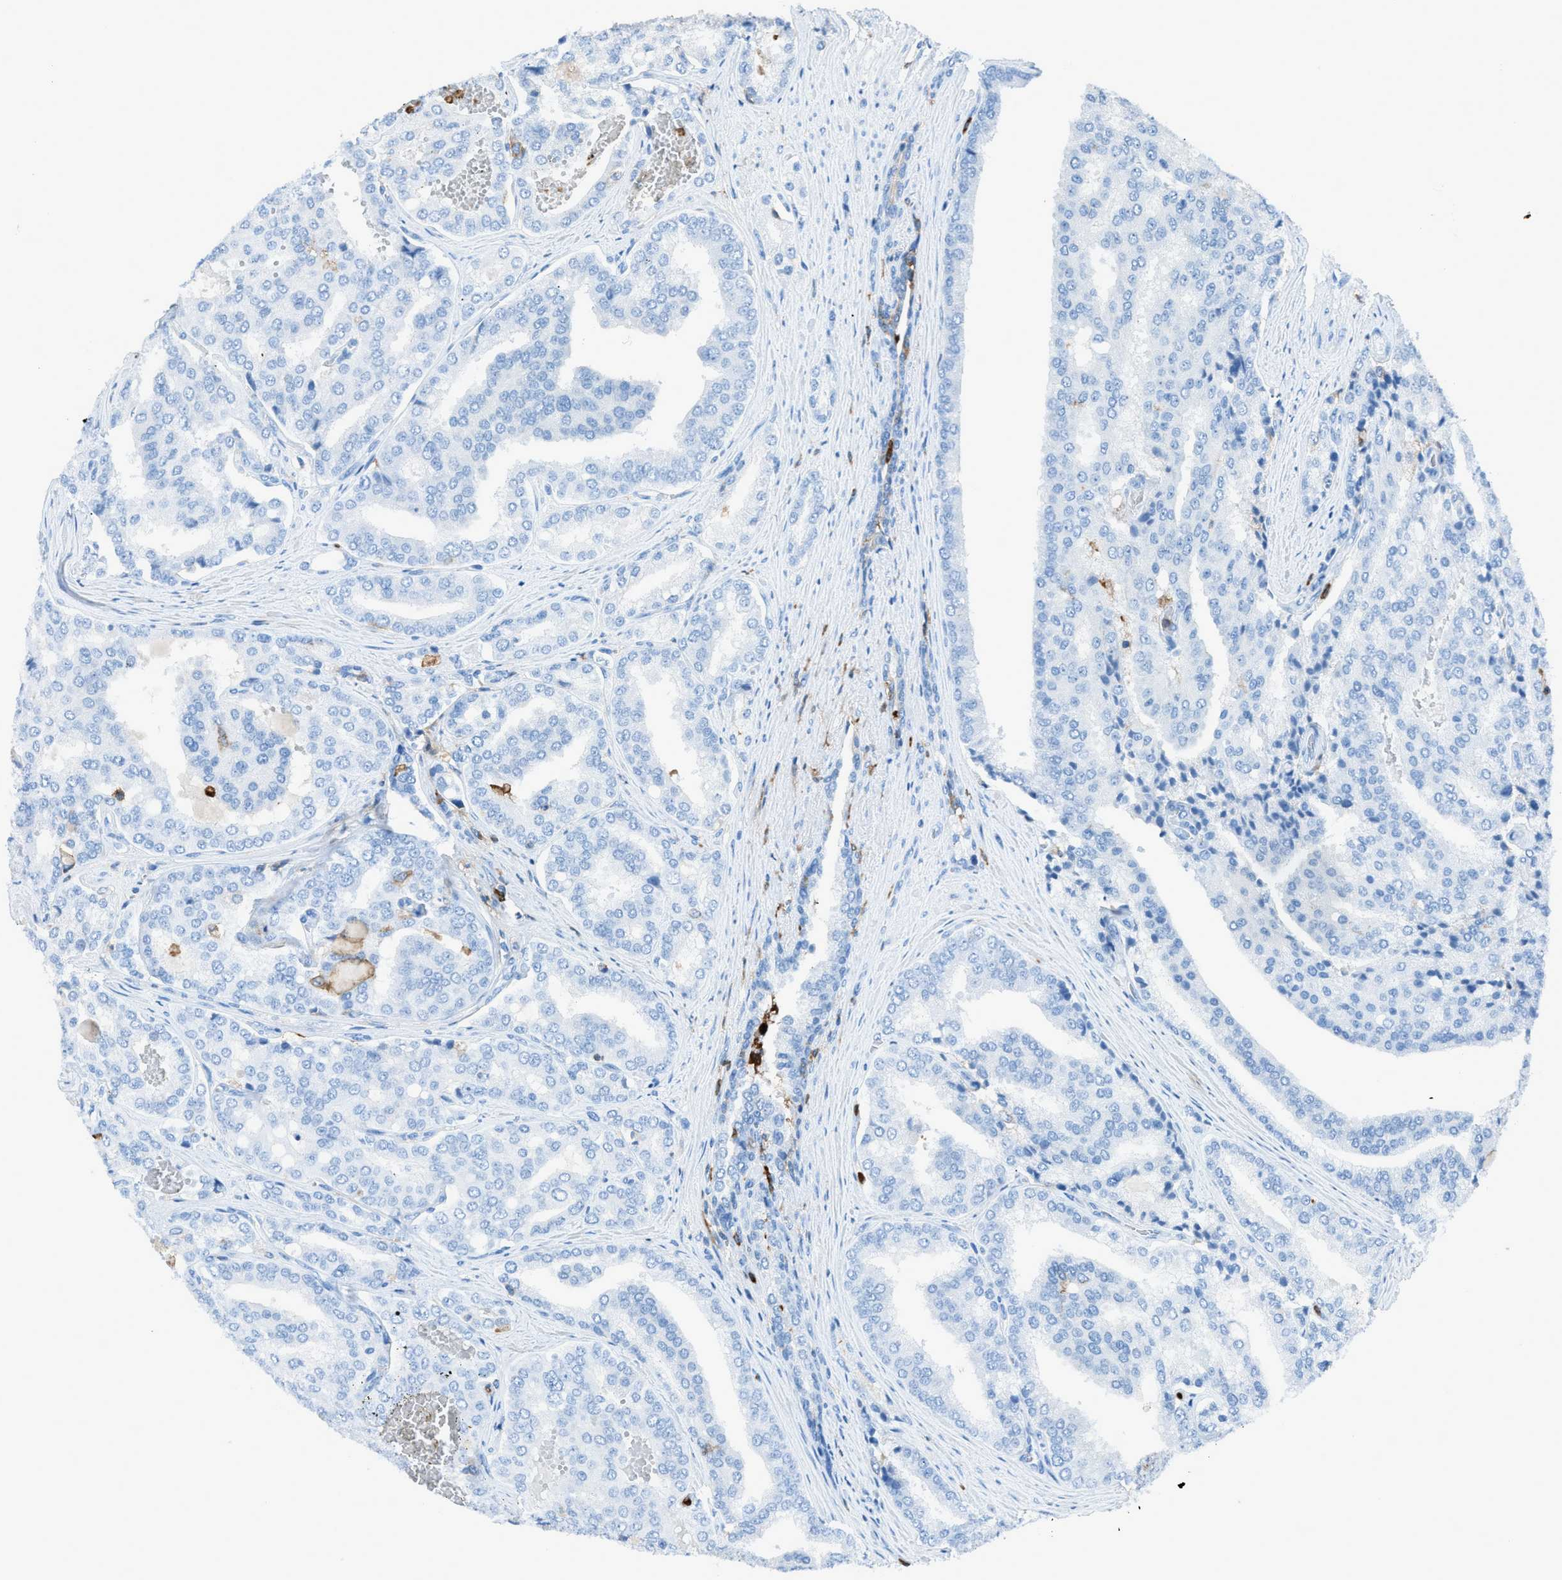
{"staining": {"intensity": "negative", "quantity": "none", "location": "none"}, "tissue": "prostate cancer", "cell_type": "Tumor cells", "image_type": "cancer", "snomed": [{"axis": "morphology", "description": "Adenocarcinoma, High grade"}, {"axis": "topography", "description": "Prostate"}], "caption": "Tumor cells show no significant expression in prostate adenocarcinoma (high-grade).", "gene": "ITGB2", "patient": {"sex": "male", "age": 50}}